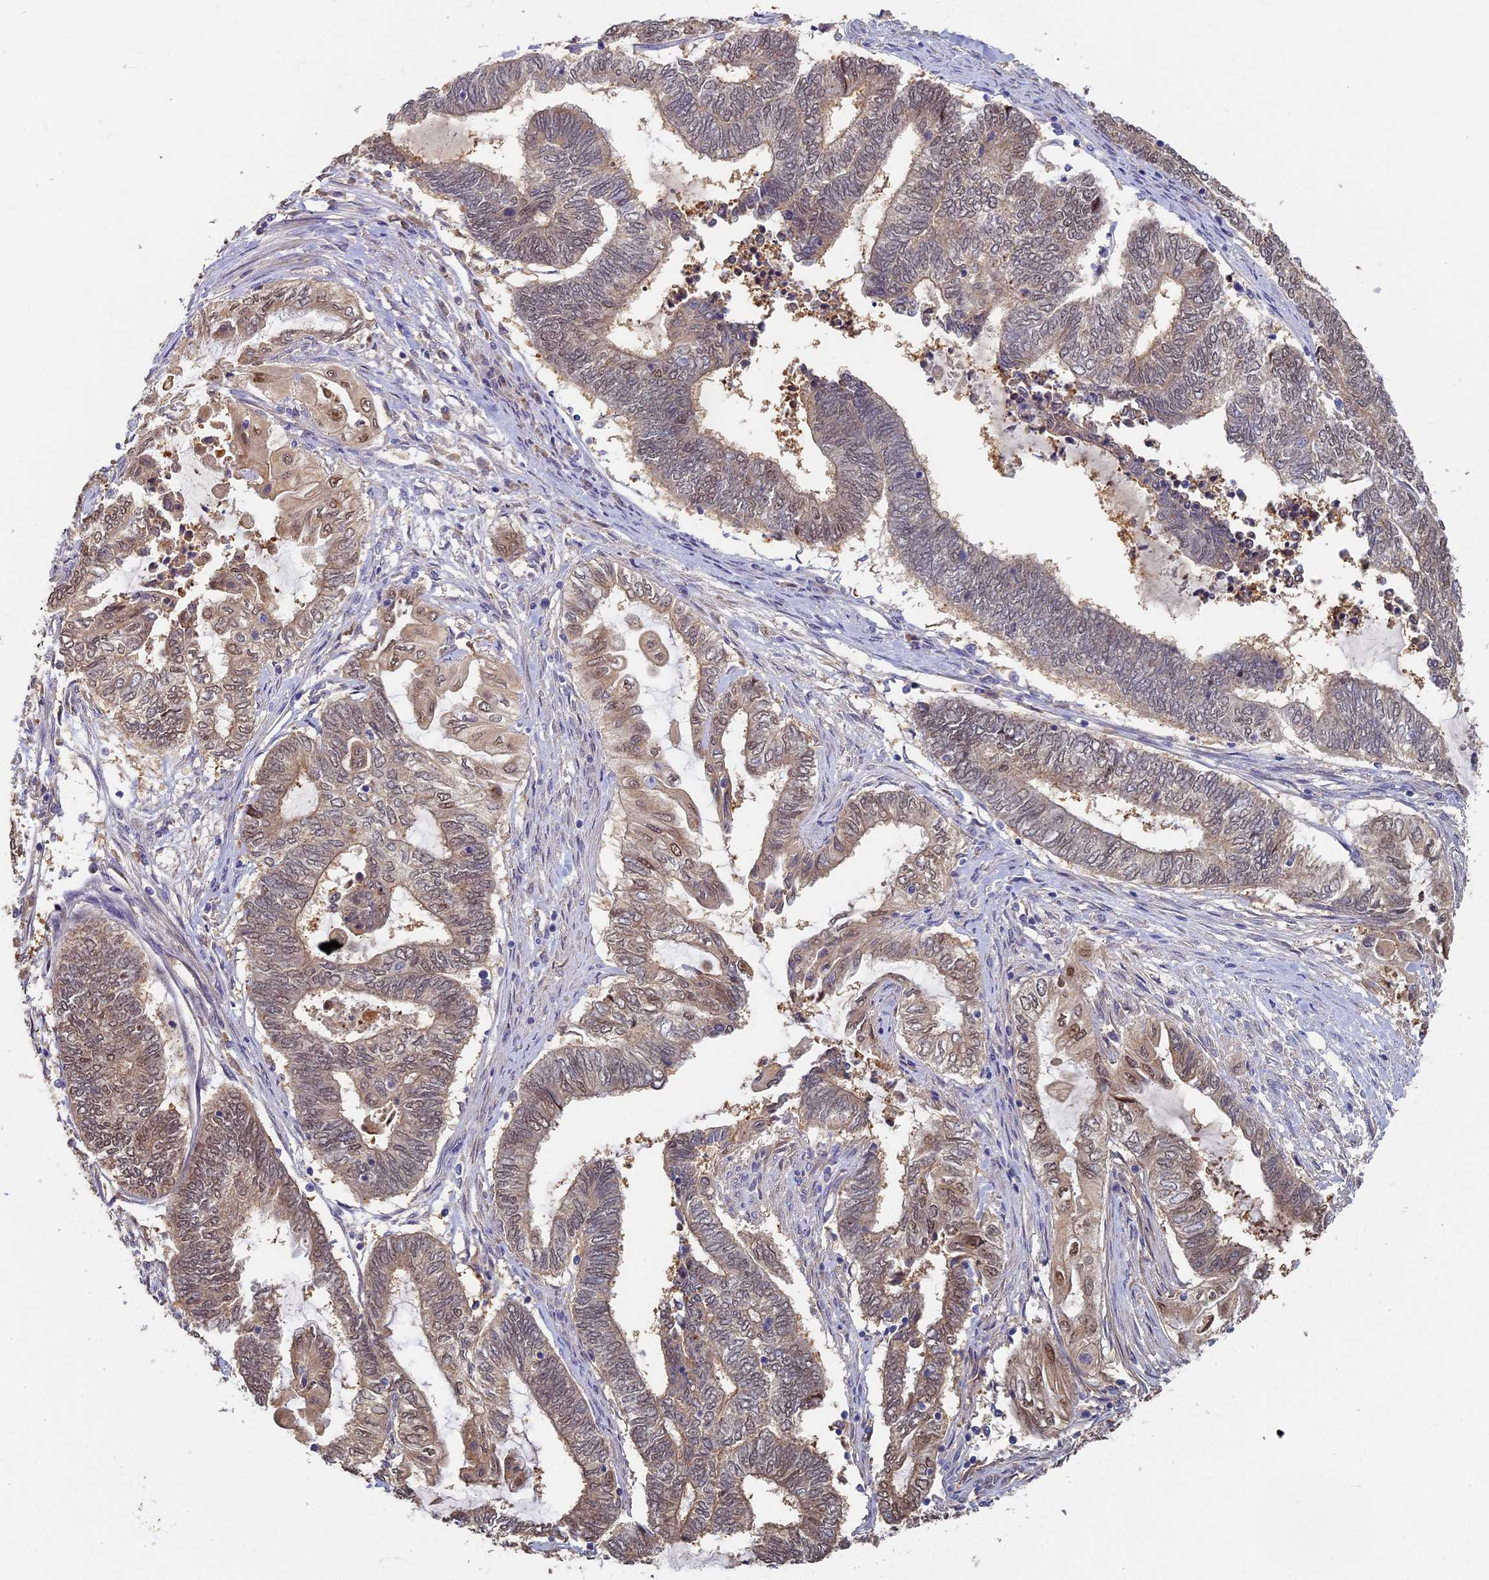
{"staining": {"intensity": "weak", "quantity": "25%-75%", "location": "nuclear"}, "tissue": "endometrial cancer", "cell_type": "Tumor cells", "image_type": "cancer", "snomed": [{"axis": "morphology", "description": "Adenocarcinoma, NOS"}, {"axis": "topography", "description": "Uterus"}, {"axis": "topography", "description": "Endometrium"}], "caption": "DAB (3,3'-diaminobenzidine) immunohistochemical staining of human endometrial cancer exhibits weak nuclear protein staining in approximately 25%-75% of tumor cells.", "gene": "RSPH3", "patient": {"sex": "female", "age": 70}}